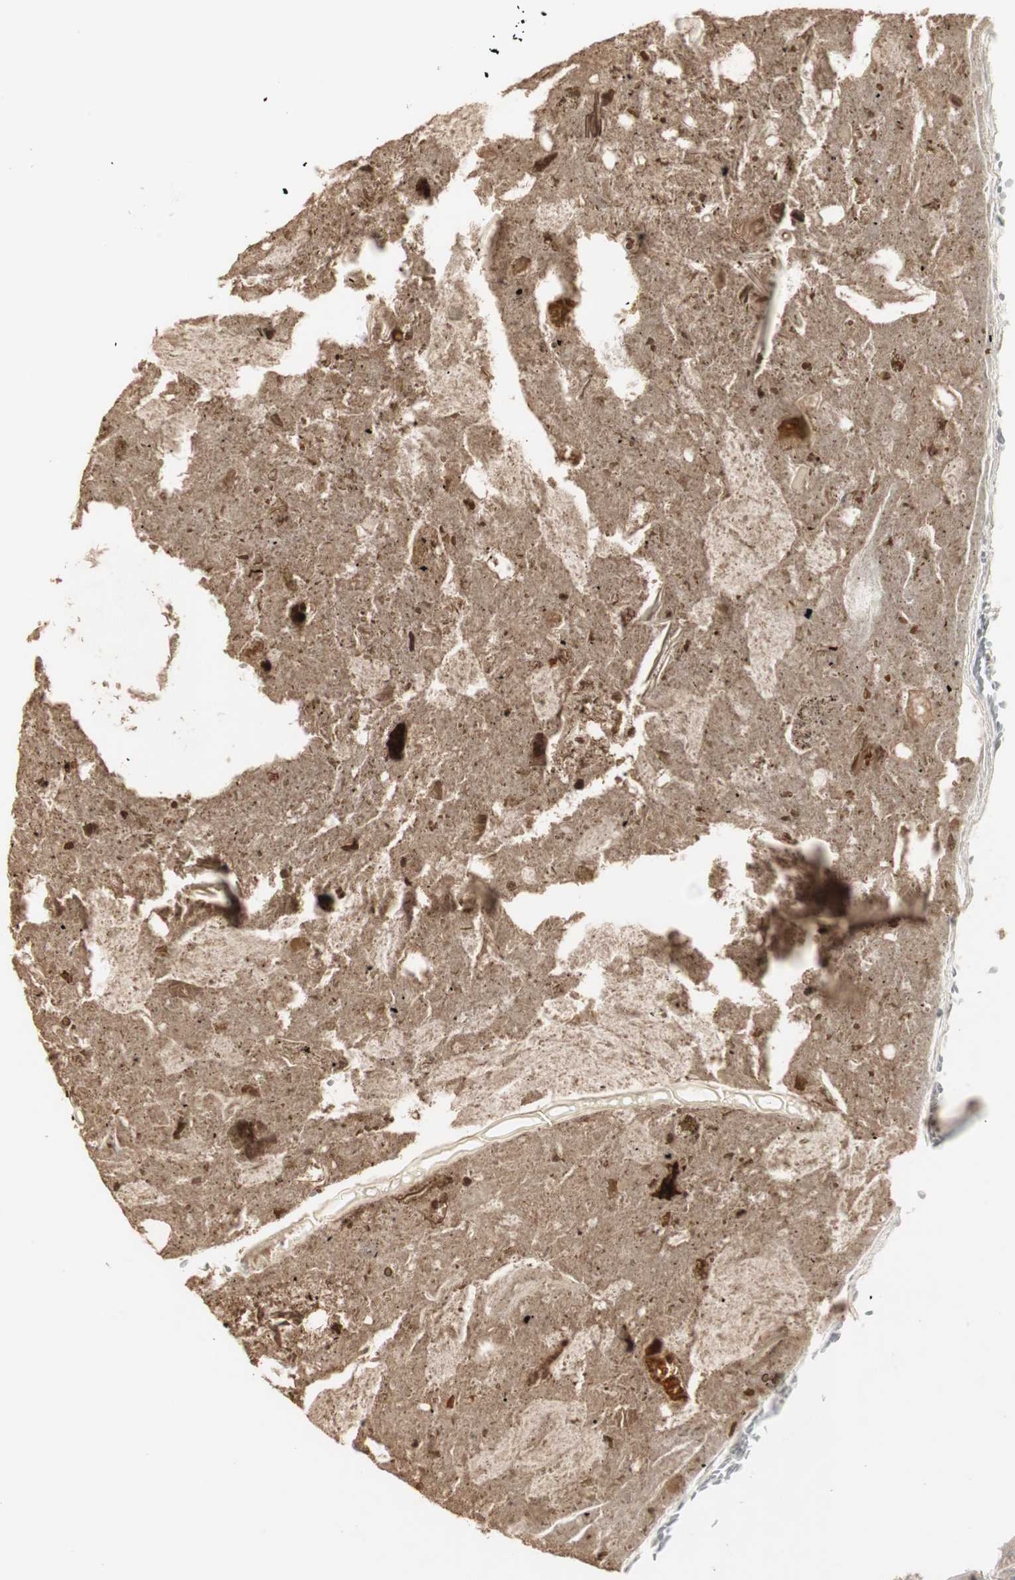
{"staining": {"intensity": "strong", "quantity": "<25%", "location": "cytoplasmic/membranous"}, "tissue": "appendix", "cell_type": "Glandular cells", "image_type": "normal", "snomed": [{"axis": "morphology", "description": "Normal tissue, NOS"}, {"axis": "topography", "description": "Appendix"}], "caption": "Immunohistochemistry staining of normal appendix, which displays medium levels of strong cytoplasmic/membranous expression in about <25% of glandular cells indicating strong cytoplasmic/membranous protein staining. The staining was performed using DAB (3,3'-diaminobenzidine) (brown) for protein detection and nuclei were counterstained in hematoxylin (blue).", "gene": "ZFP36", "patient": {"sex": "female", "age": 10}}